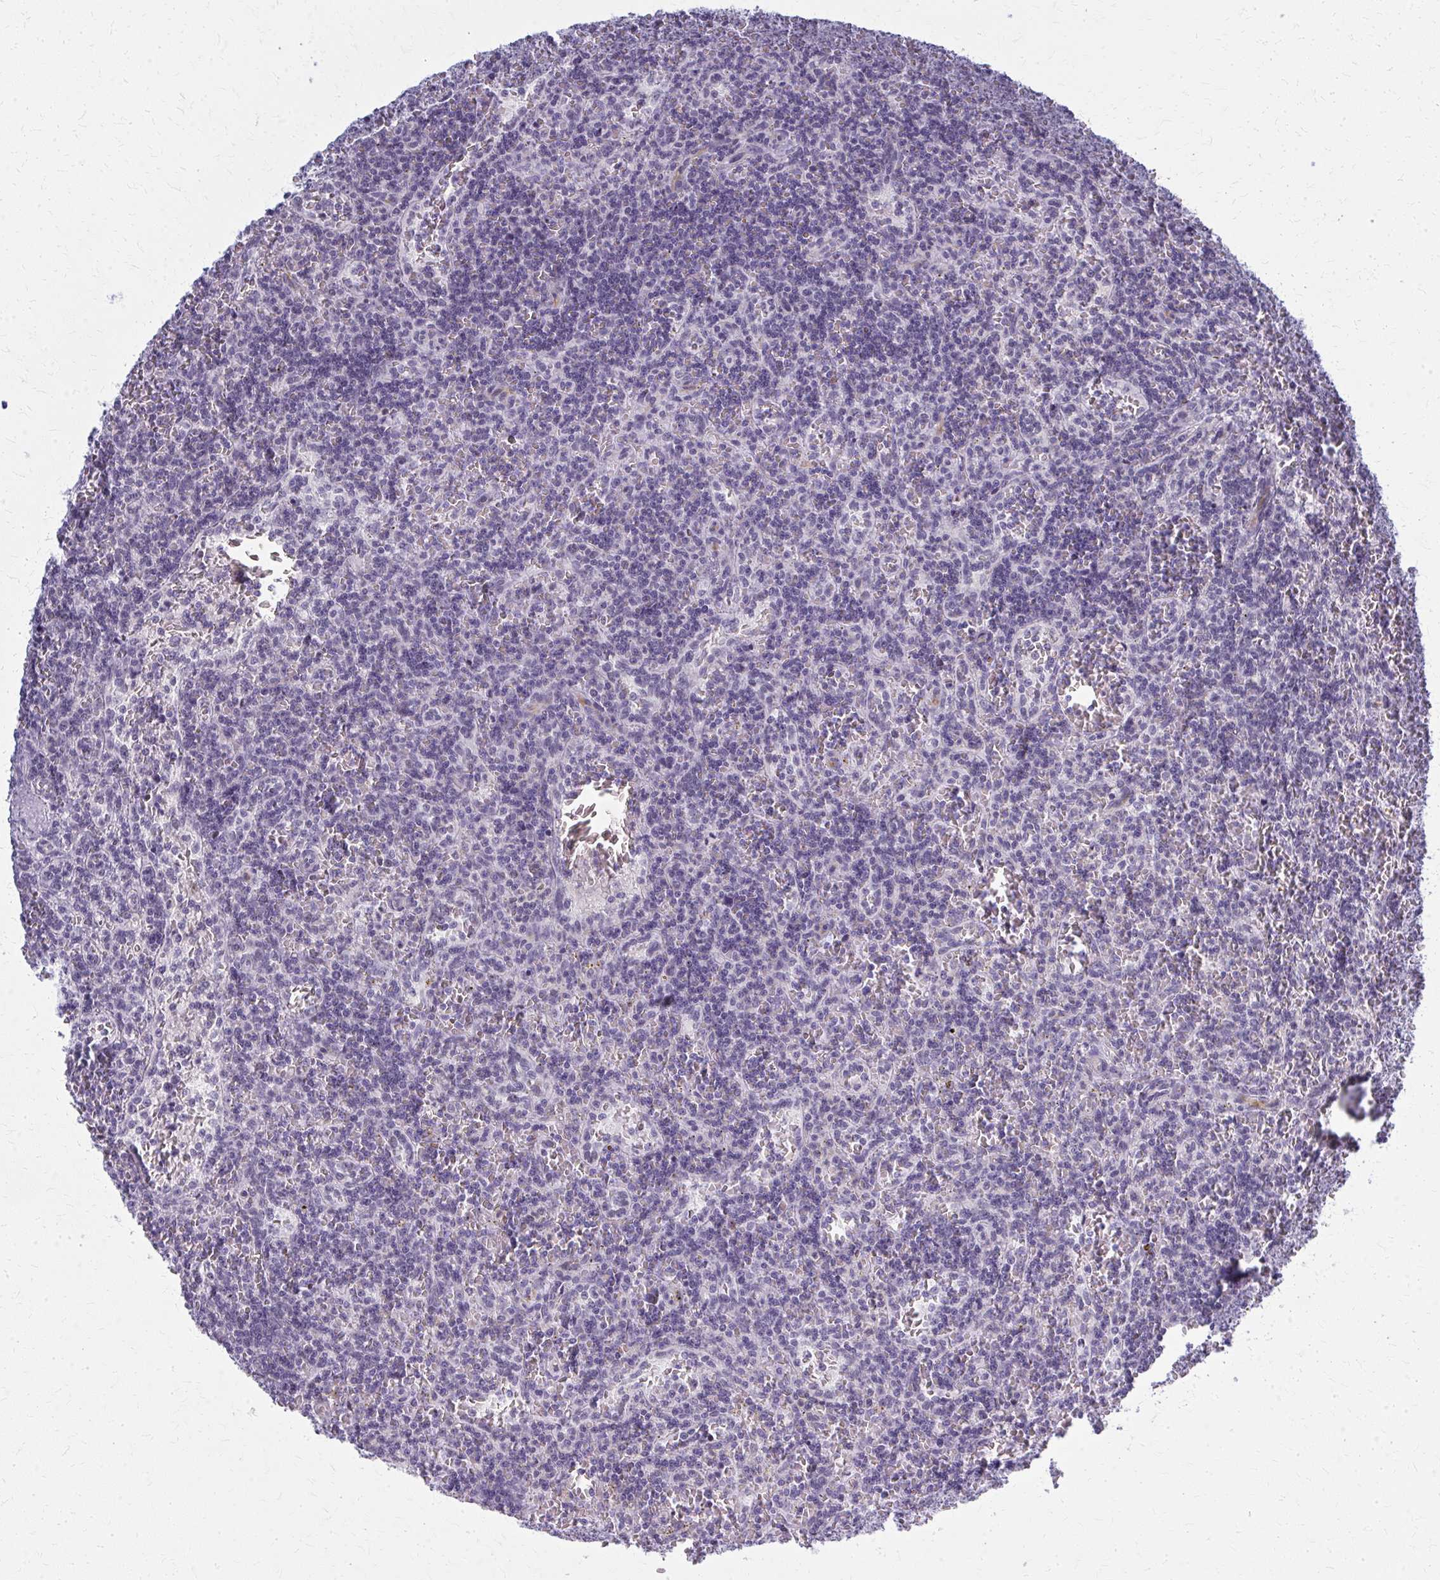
{"staining": {"intensity": "negative", "quantity": "none", "location": "none"}, "tissue": "lymphoma", "cell_type": "Tumor cells", "image_type": "cancer", "snomed": [{"axis": "morphology", "description": "Malignant lymphoma, non-Hodgkin's type, Low grade"}, {"axis": "topography", "description": "Spleen"}], "caption": "High power microscopy micrograph of an immunohistochemistry image of lymphoma, revealing no significant expression in tumor cells.", "gene": "CASQ2", "patient": {"sex": "male", "age": 73}}